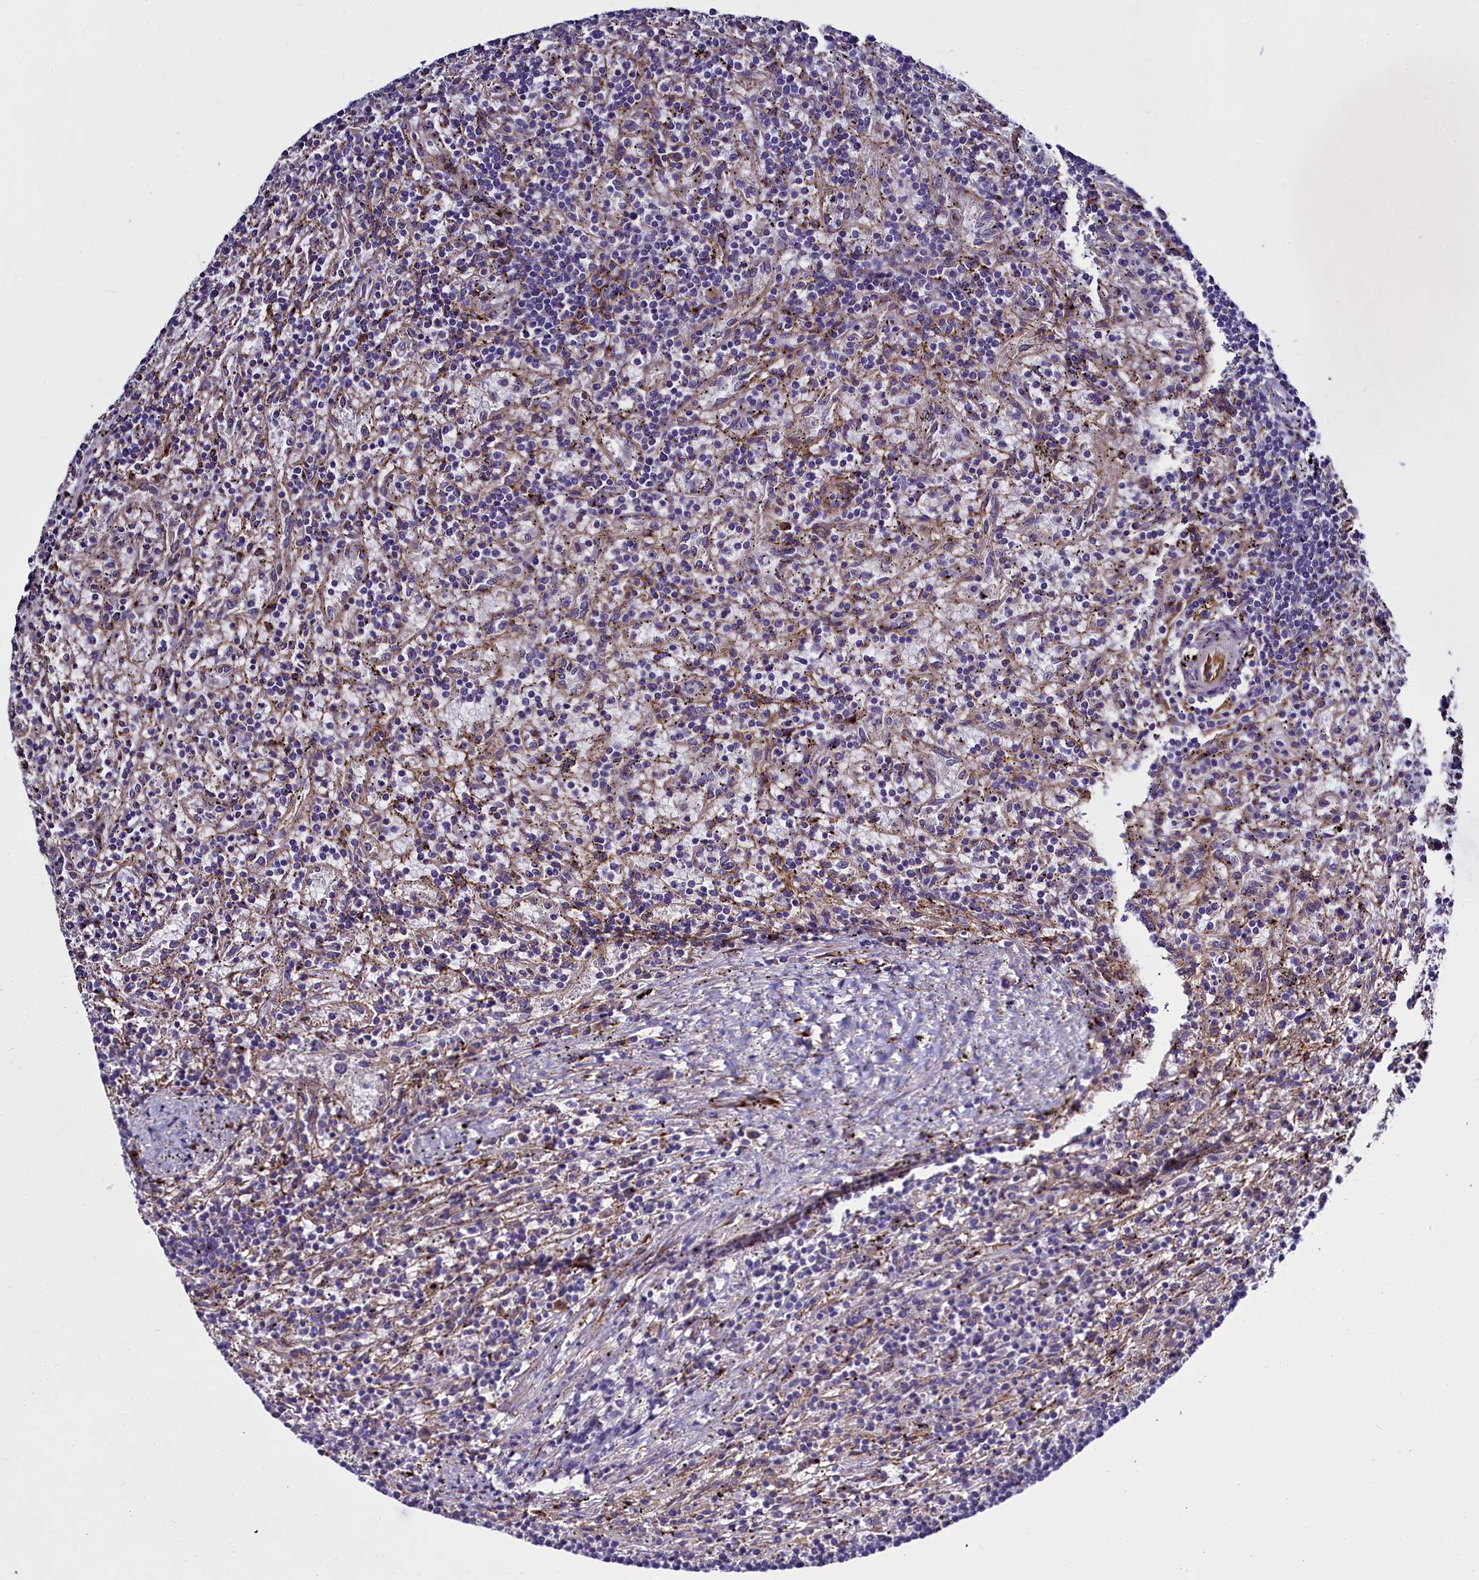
{"staining": {"intensity": "negative", "quantity": "none", "location": "none"}, "tissue": "lymphoma", "cell_type": "Tumor cells", "image_type": "cancer", "snomed": [{"axis": "morphology", "description": "Malignant lymphoma, non-Hodgkin's type, Low grade"}, {"axis": "topography", "description": "Spleen"}], "caption": "Tumor cells show no significant expression in low-grade malignant lymphoma, non-Hodgkin's type.", "gene": "MRC2", "patient": {"sex": "male", "age": 76}}